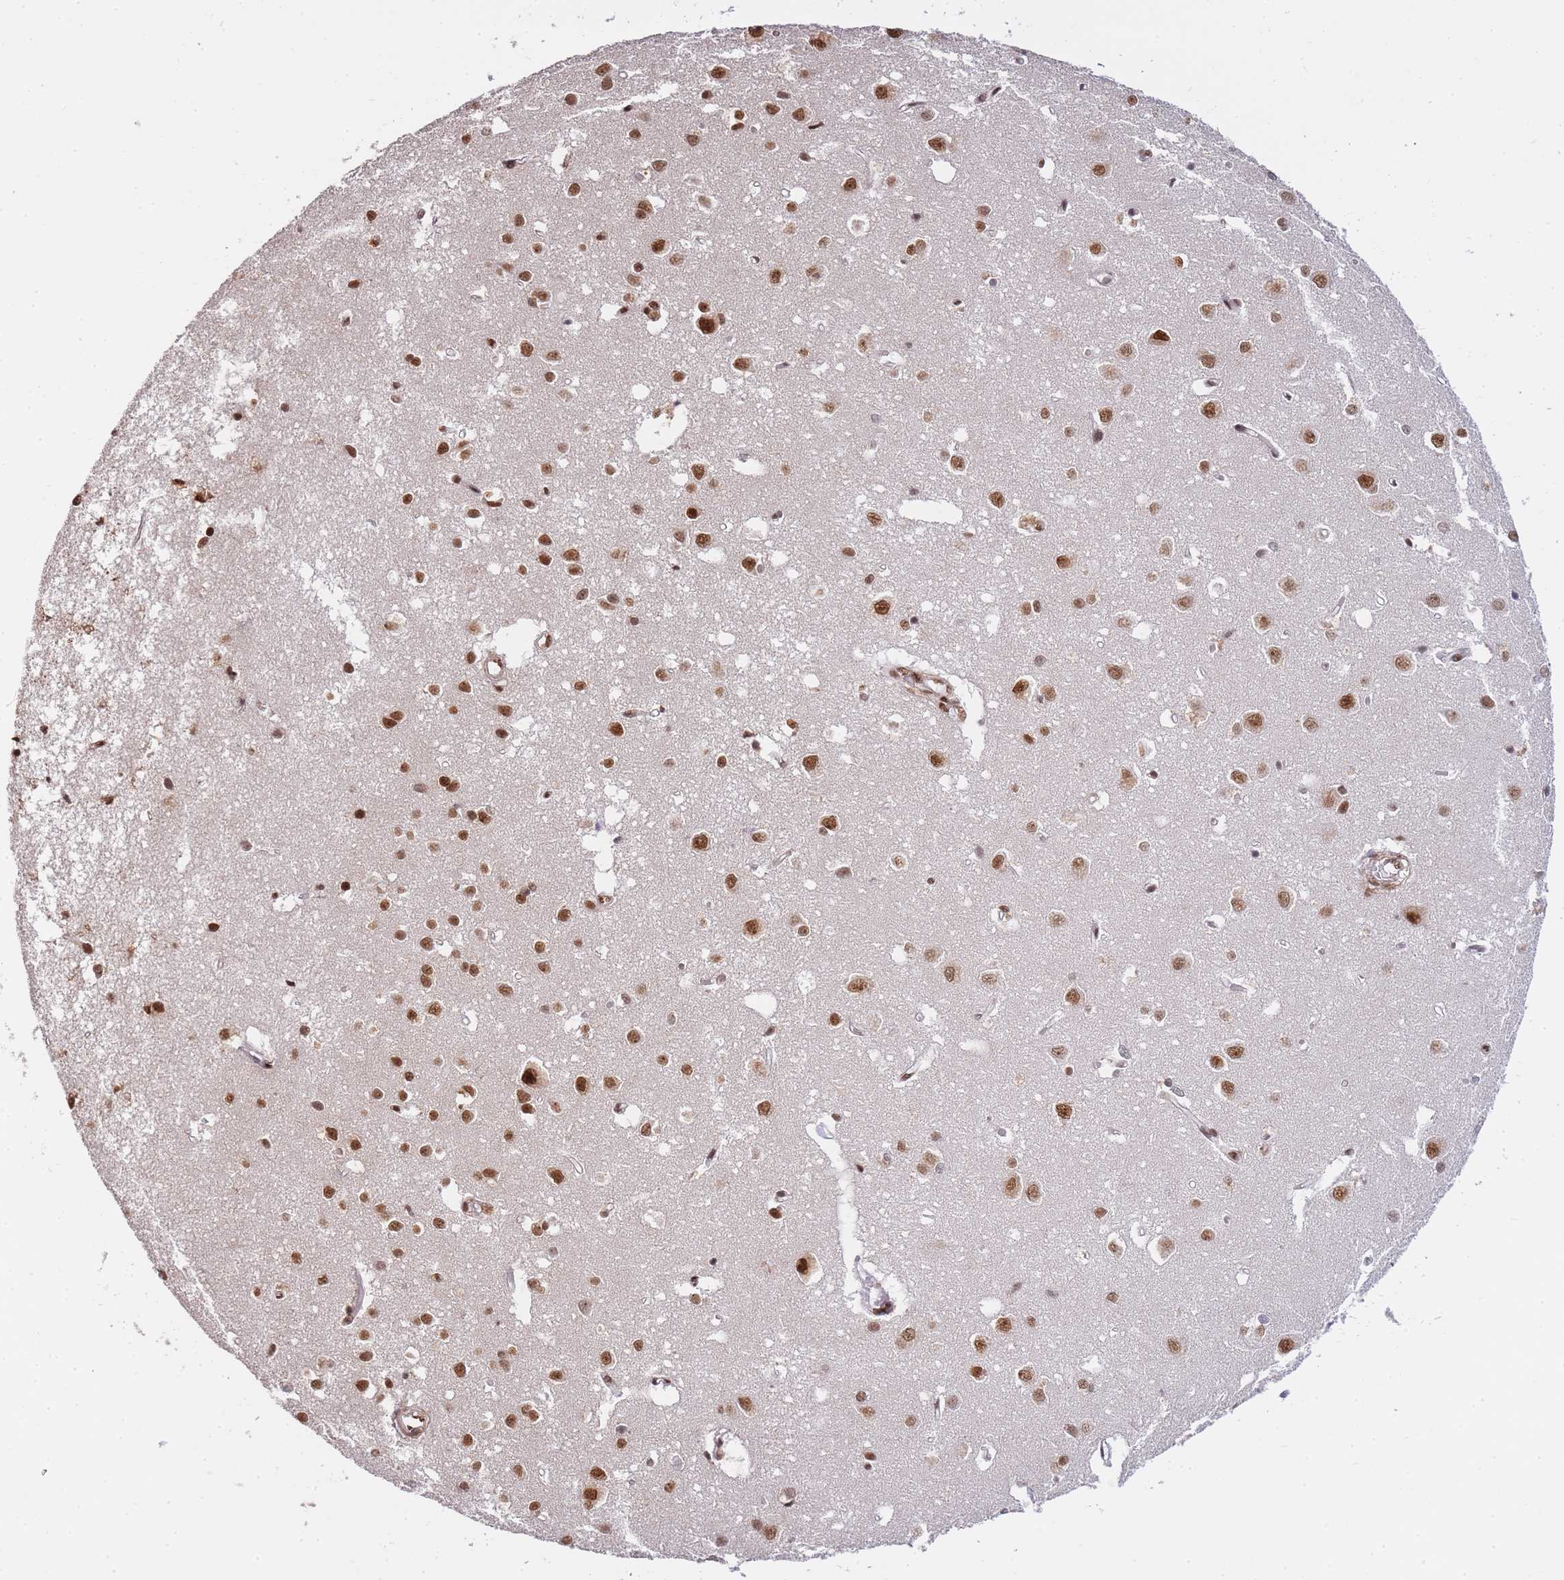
{"staining": {"intensity": "strong", "quantity": ">75%", "location": "nuclear"}, "tissue": "cerebral cortex", "cell_type": "Endothelial cells", "image_type": "normal", "snomed": [{"axis": "morphology", "description": "Normal tissue, NOS"}, {"axis": "topography", "description": "Cerebral cortex"}], "caption": "The immunohistochemical stain labels strong nuclear expression in endothelial cells of benign cerebral cortex.", "gene": "PRKDC", "patient": {"sex": "female", "age": 64}}